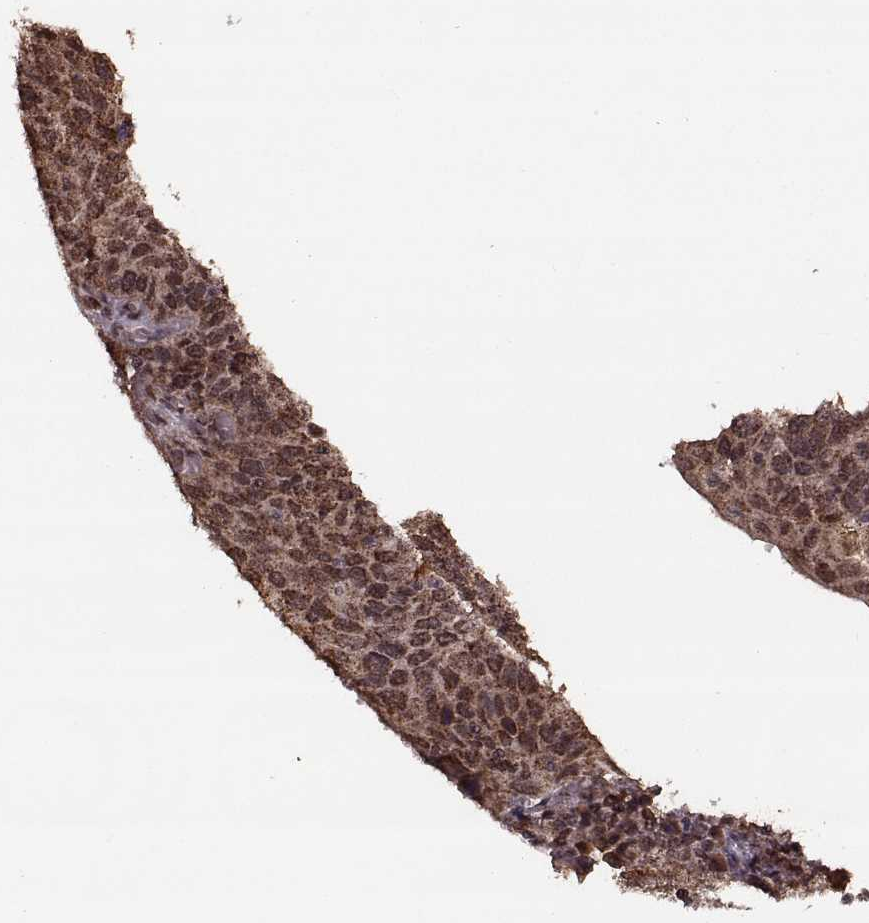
{"staining": {"intensity": "moderate", "quantity": ">75%", "location": "cytoplasmic/membranous"}, "tissue": "cervical cancer", "cell_type": "Tumor cells", "image_type": "cancer", "snomed": [{"axis": "morphology", "description": "Squamous cell carcinoma, NOS"}, {"axis": "topography", "description": "Cervix"}], "caption": "Squamous cell carcinoma (cervical) stained with DAB (3,3'-diaminobenzidine) IHC exhibits medium levels of moderate cytoplasmic/membranous positivity in about >75% of tumor cells.", "gene": "RFT1", "patient": {"sex": "female", "age": 54}}